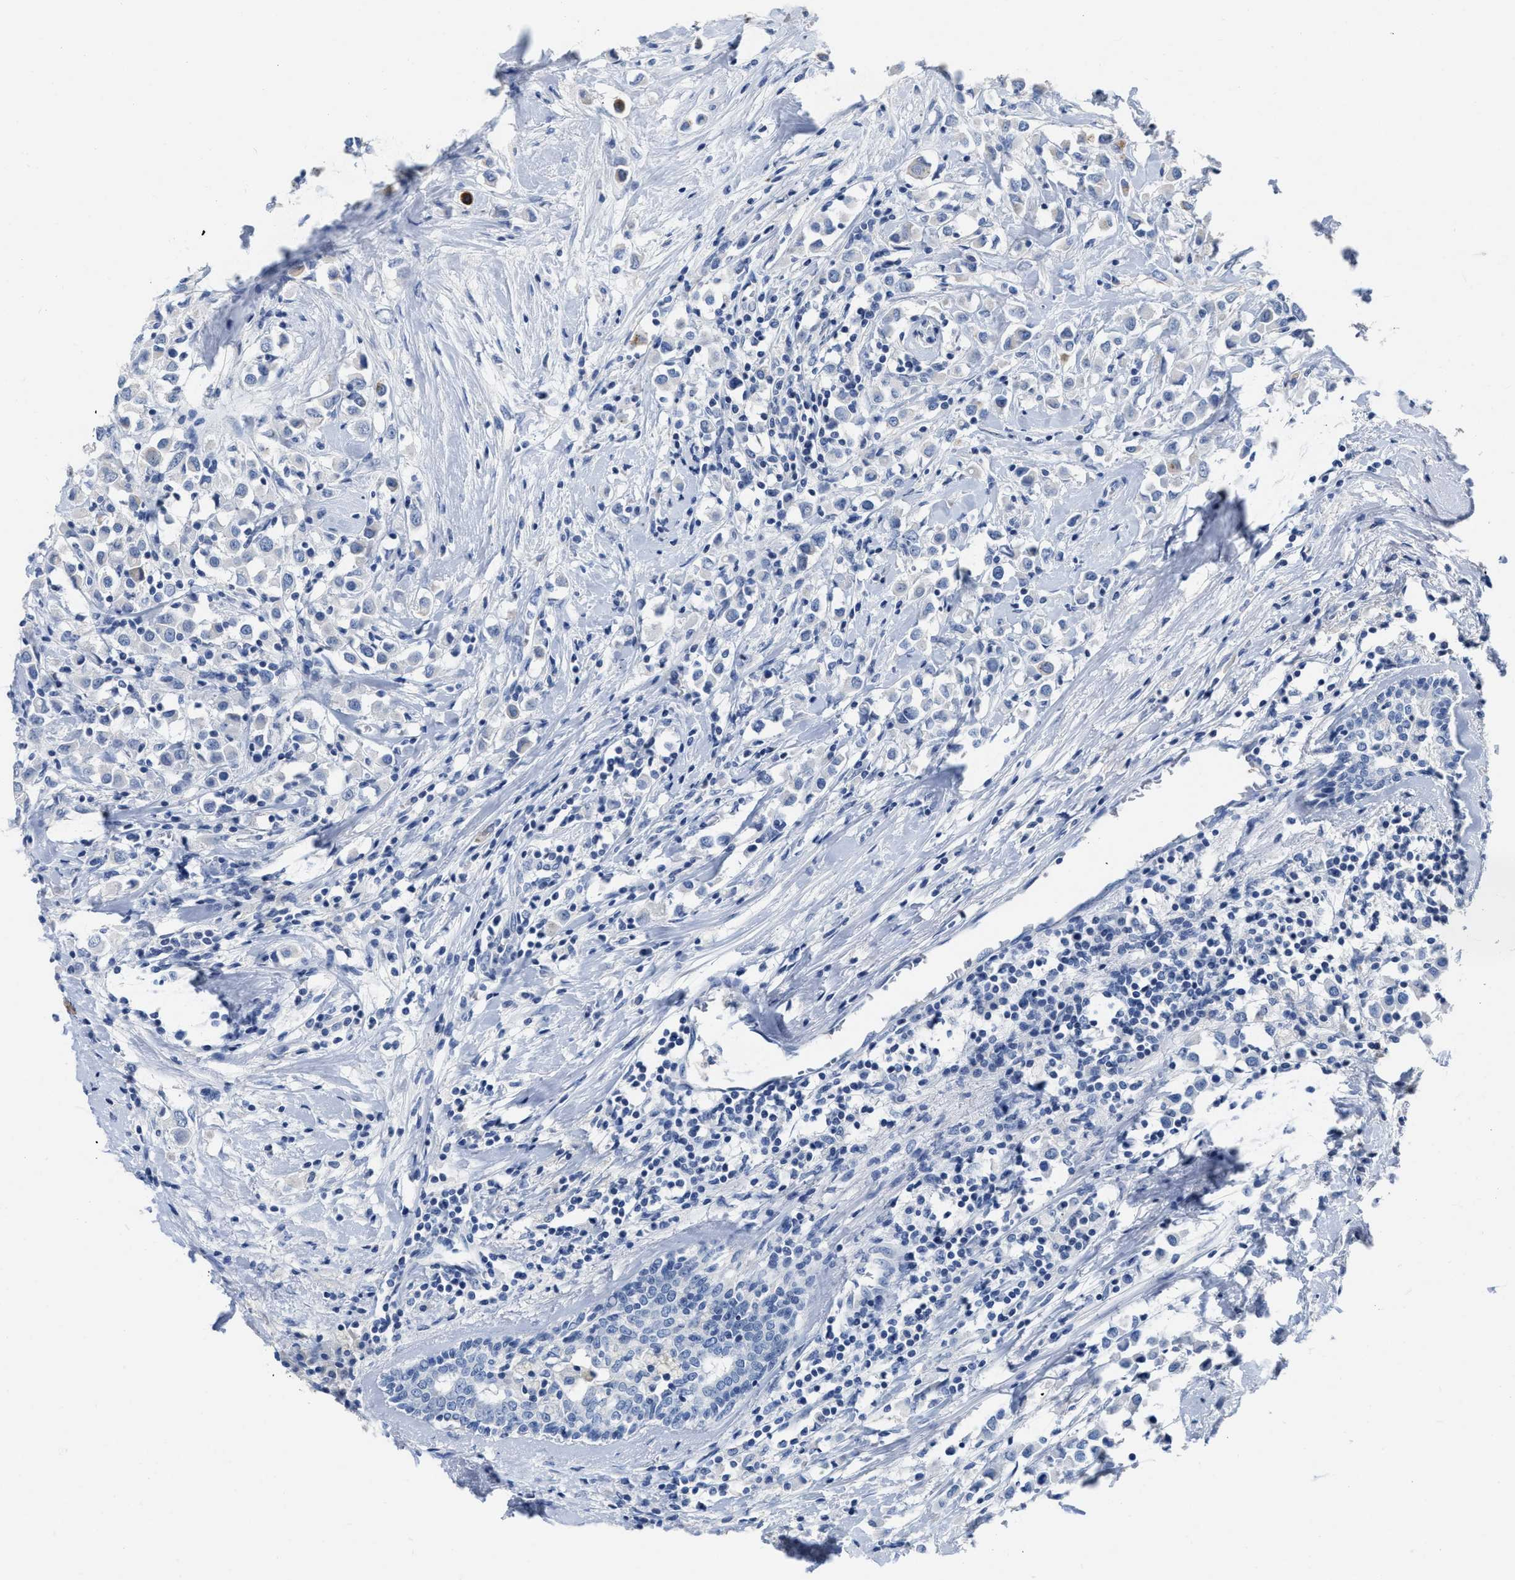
{"staining": {"intensity": "negative", "quantity": "none", "location": "none"}, "tissue": "breast cancer", "cell_type": "Tumor cells", "image_type": "cancer", "snomed": [{"axis": "morphology", "description": "Duct carcinoma"}, {"axis": "topography", "description": "Breast"}], "caption": "Immunohistochemistry (IHC) micrograph of neoplastic tissue: human breast infiltrating ductal carcinoma stained with DAB demonstrates no significant protein expression in tumor cells.", "gene": "CEACAM5", "patient": {"sex": "female", "age": 61}}